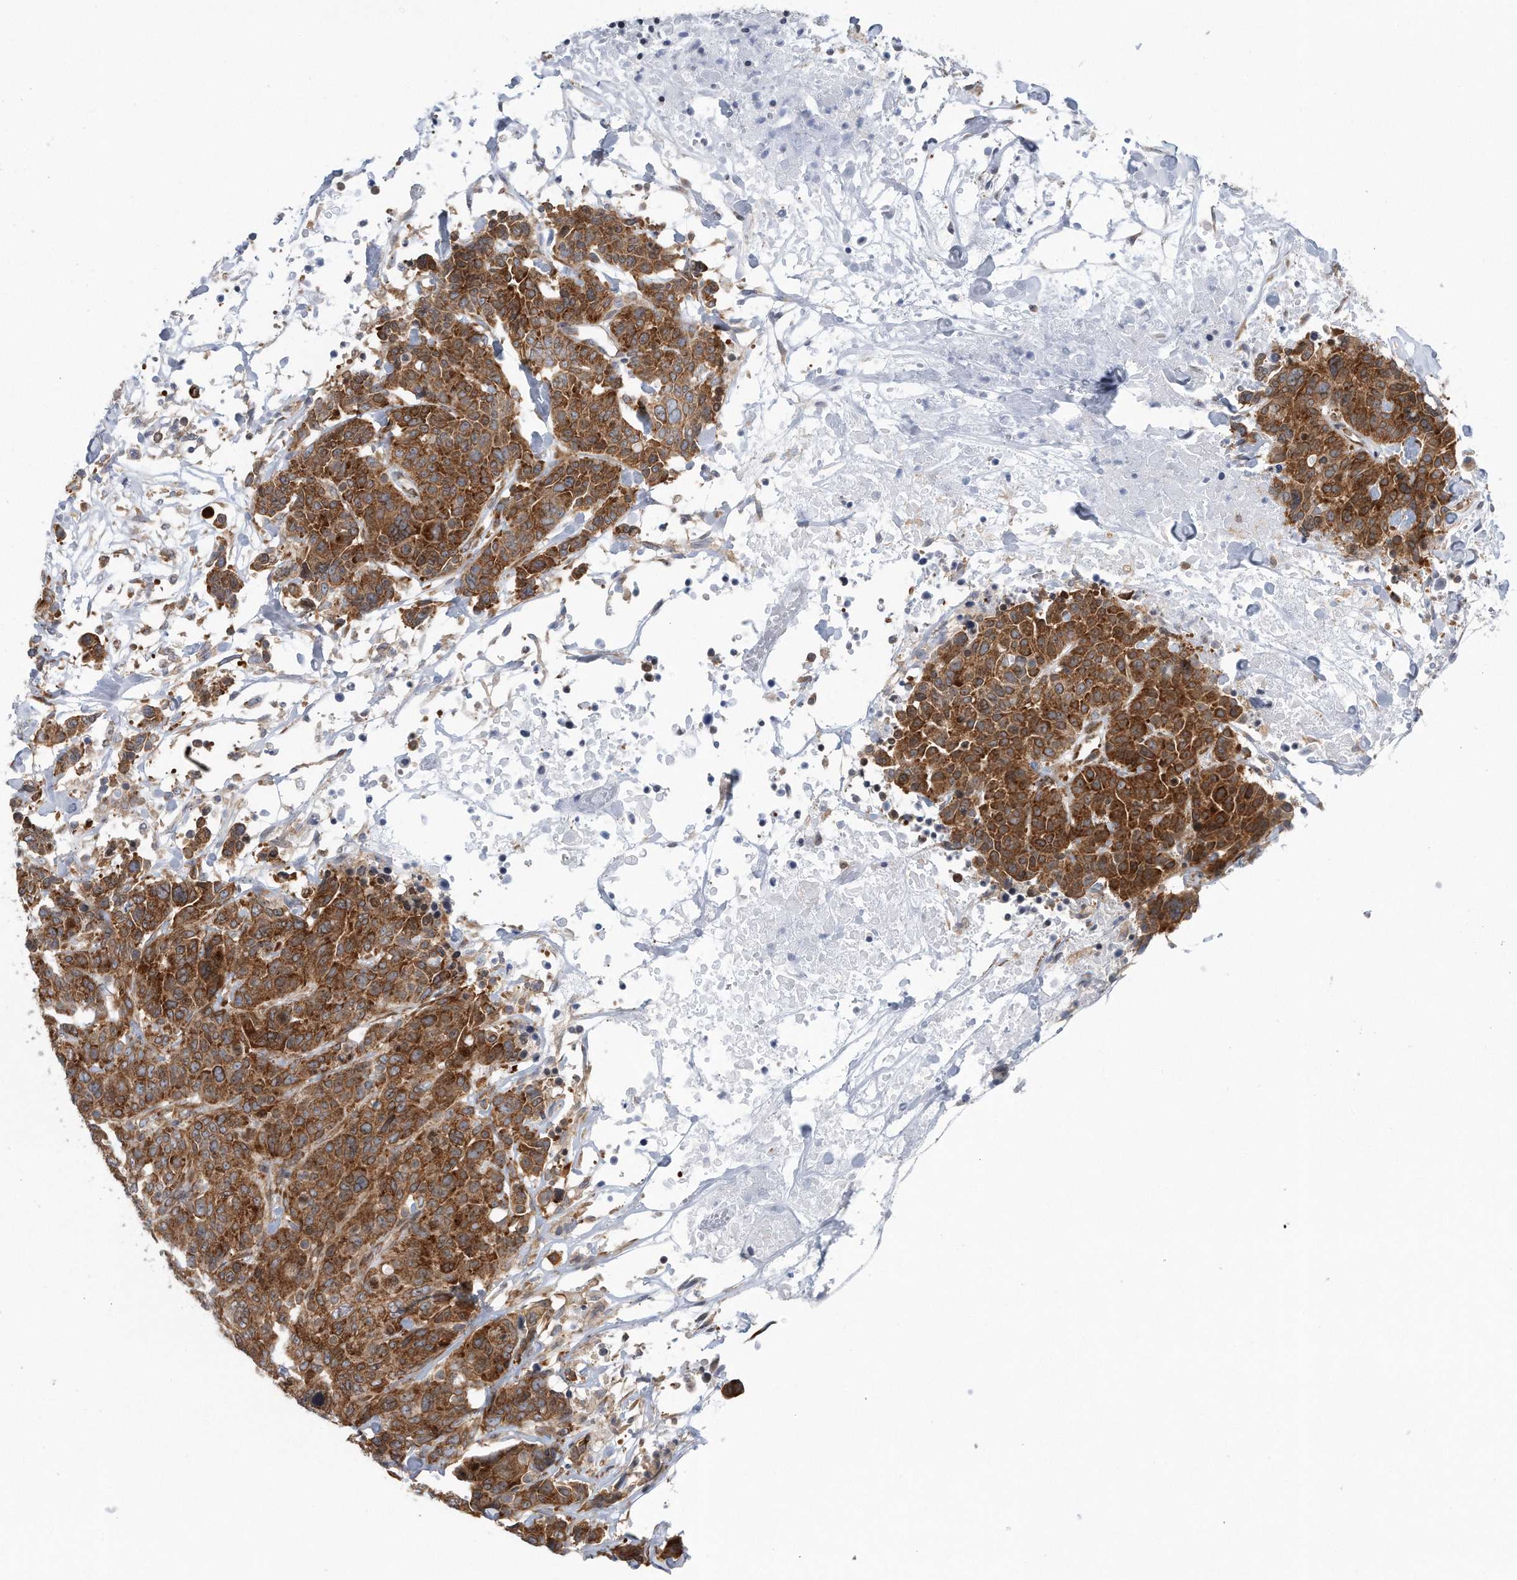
{"staining": {"intensity": "strong", "quantity": ">75%", "location": "cytoplasmic/membranous"}, "tissue": "breast cancer", "cell_type": "Tumor cells", "image_type": "cancer", "snomed": [{"axis": "morphology", "description": "Duct carcinoma"}, {"axis": "topography", "description": "Breast"}], "caption": "The micrograph exhibits a brown stain indicating the presence of a protein in the cytoplasmic/membranous of tumor cells in breast cancer (infiltrating ductal carcinoma).", "gene": "RPL26L1", "patient": {"sex": "female", "age": 37}}